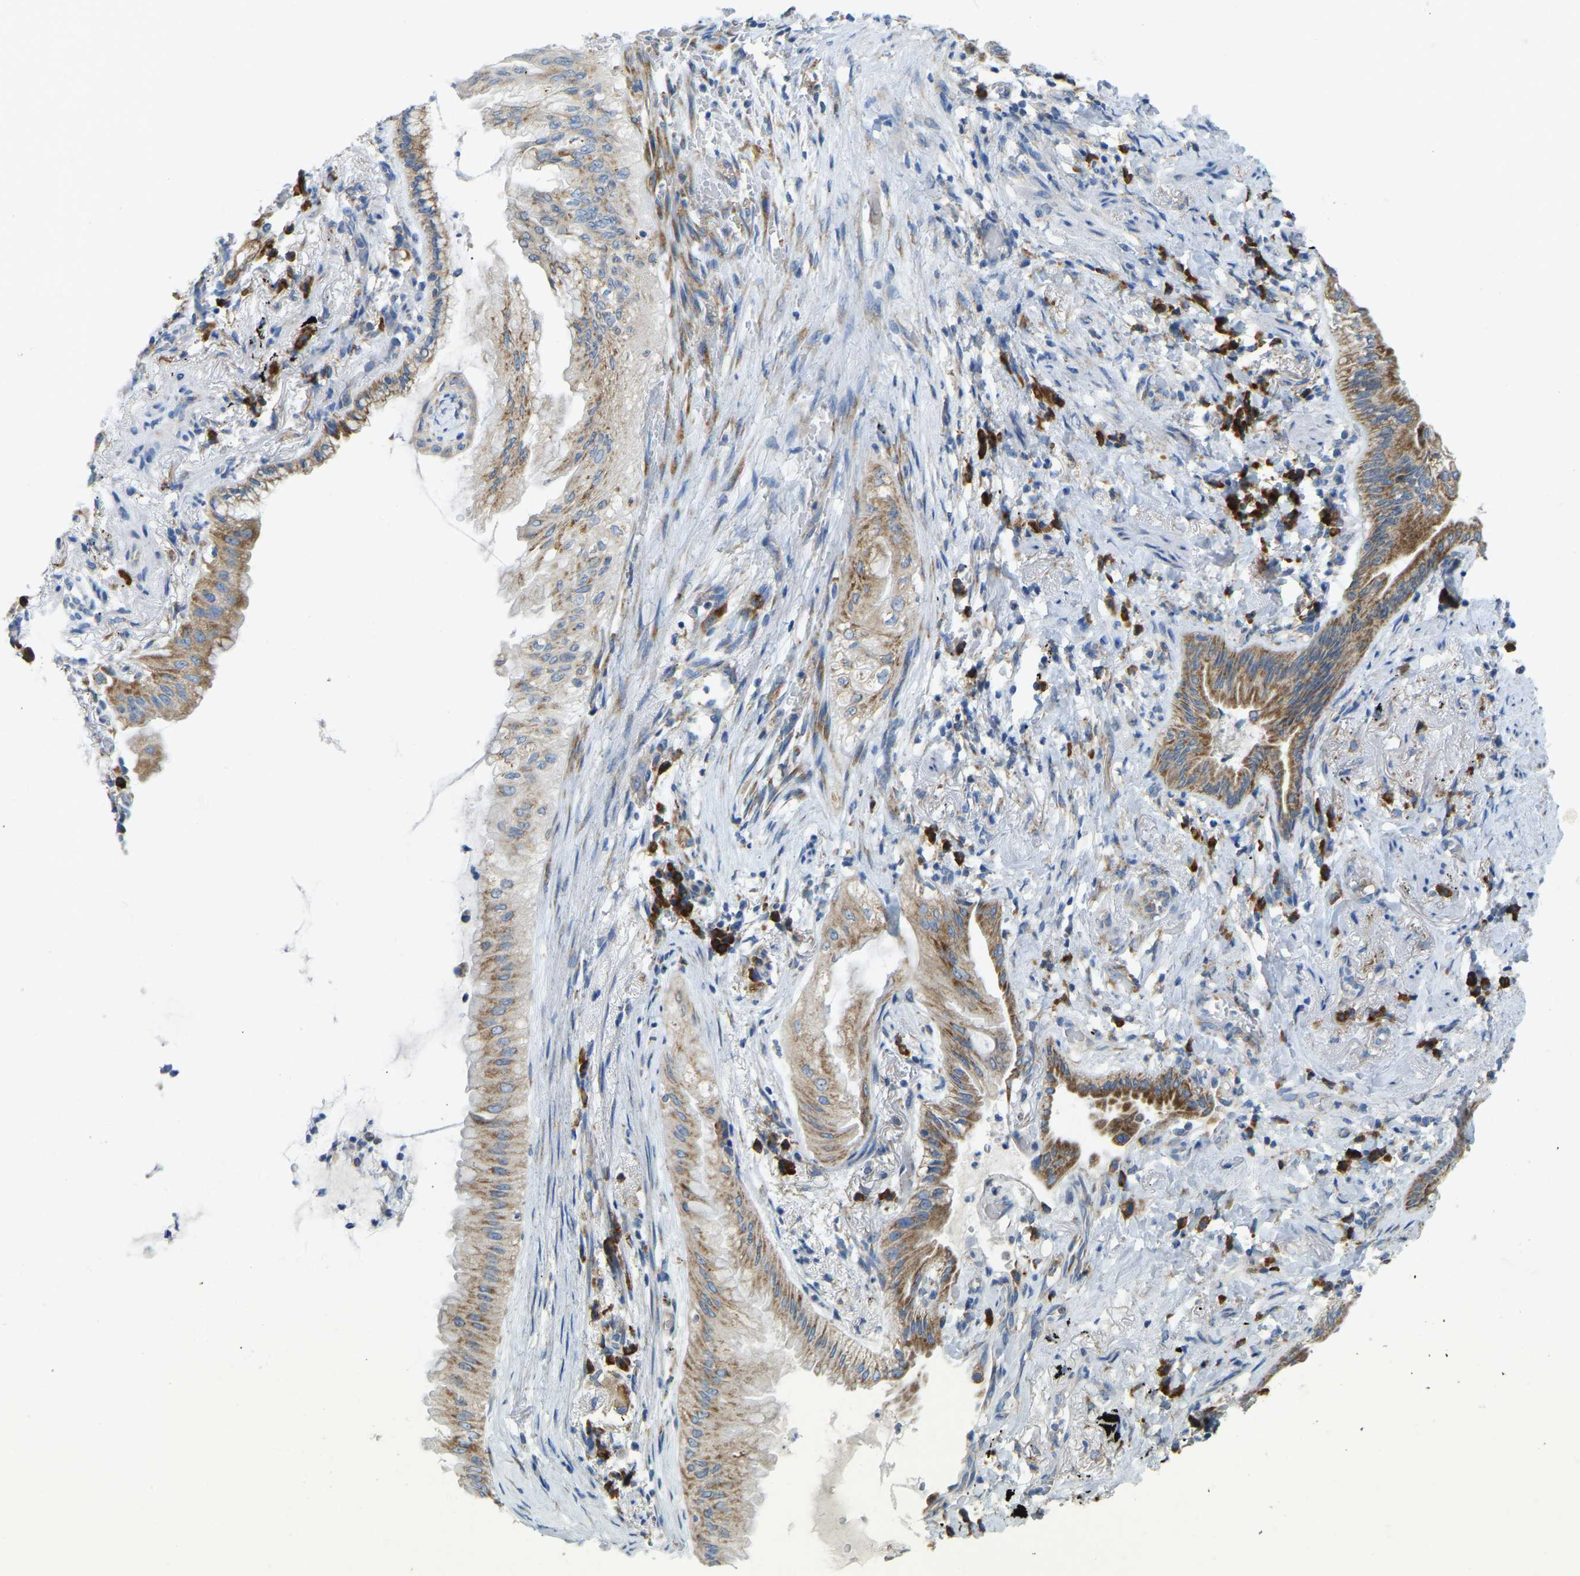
{"staining": {"intensity": "moderate", "quantity": ">75%", "location": "cytoplasmic/membranous"}, "tissue": "lung cancer", "cell_type": "Tumor cells", "image_type": "cancer", "snomed": [{"axis": "morphology", "description": "Normal tissue, NOS"}, {"axis": "morphology", "description": "Adenocarcinoma, NOS"}, {"axis": "topography", "description": "Bronchus"}, {"axis": "topography", "description": "Lung"}], "caption": "This histopathology image displays lung cancer stained with IHC to label a protein in brown. The cytoplasmic/membranous of tumor cells show moderate positivity for the protein. Nuclei are counter-stained blue.", "gene": "SND1", "patient": {"sex": "female", "age": 70}}